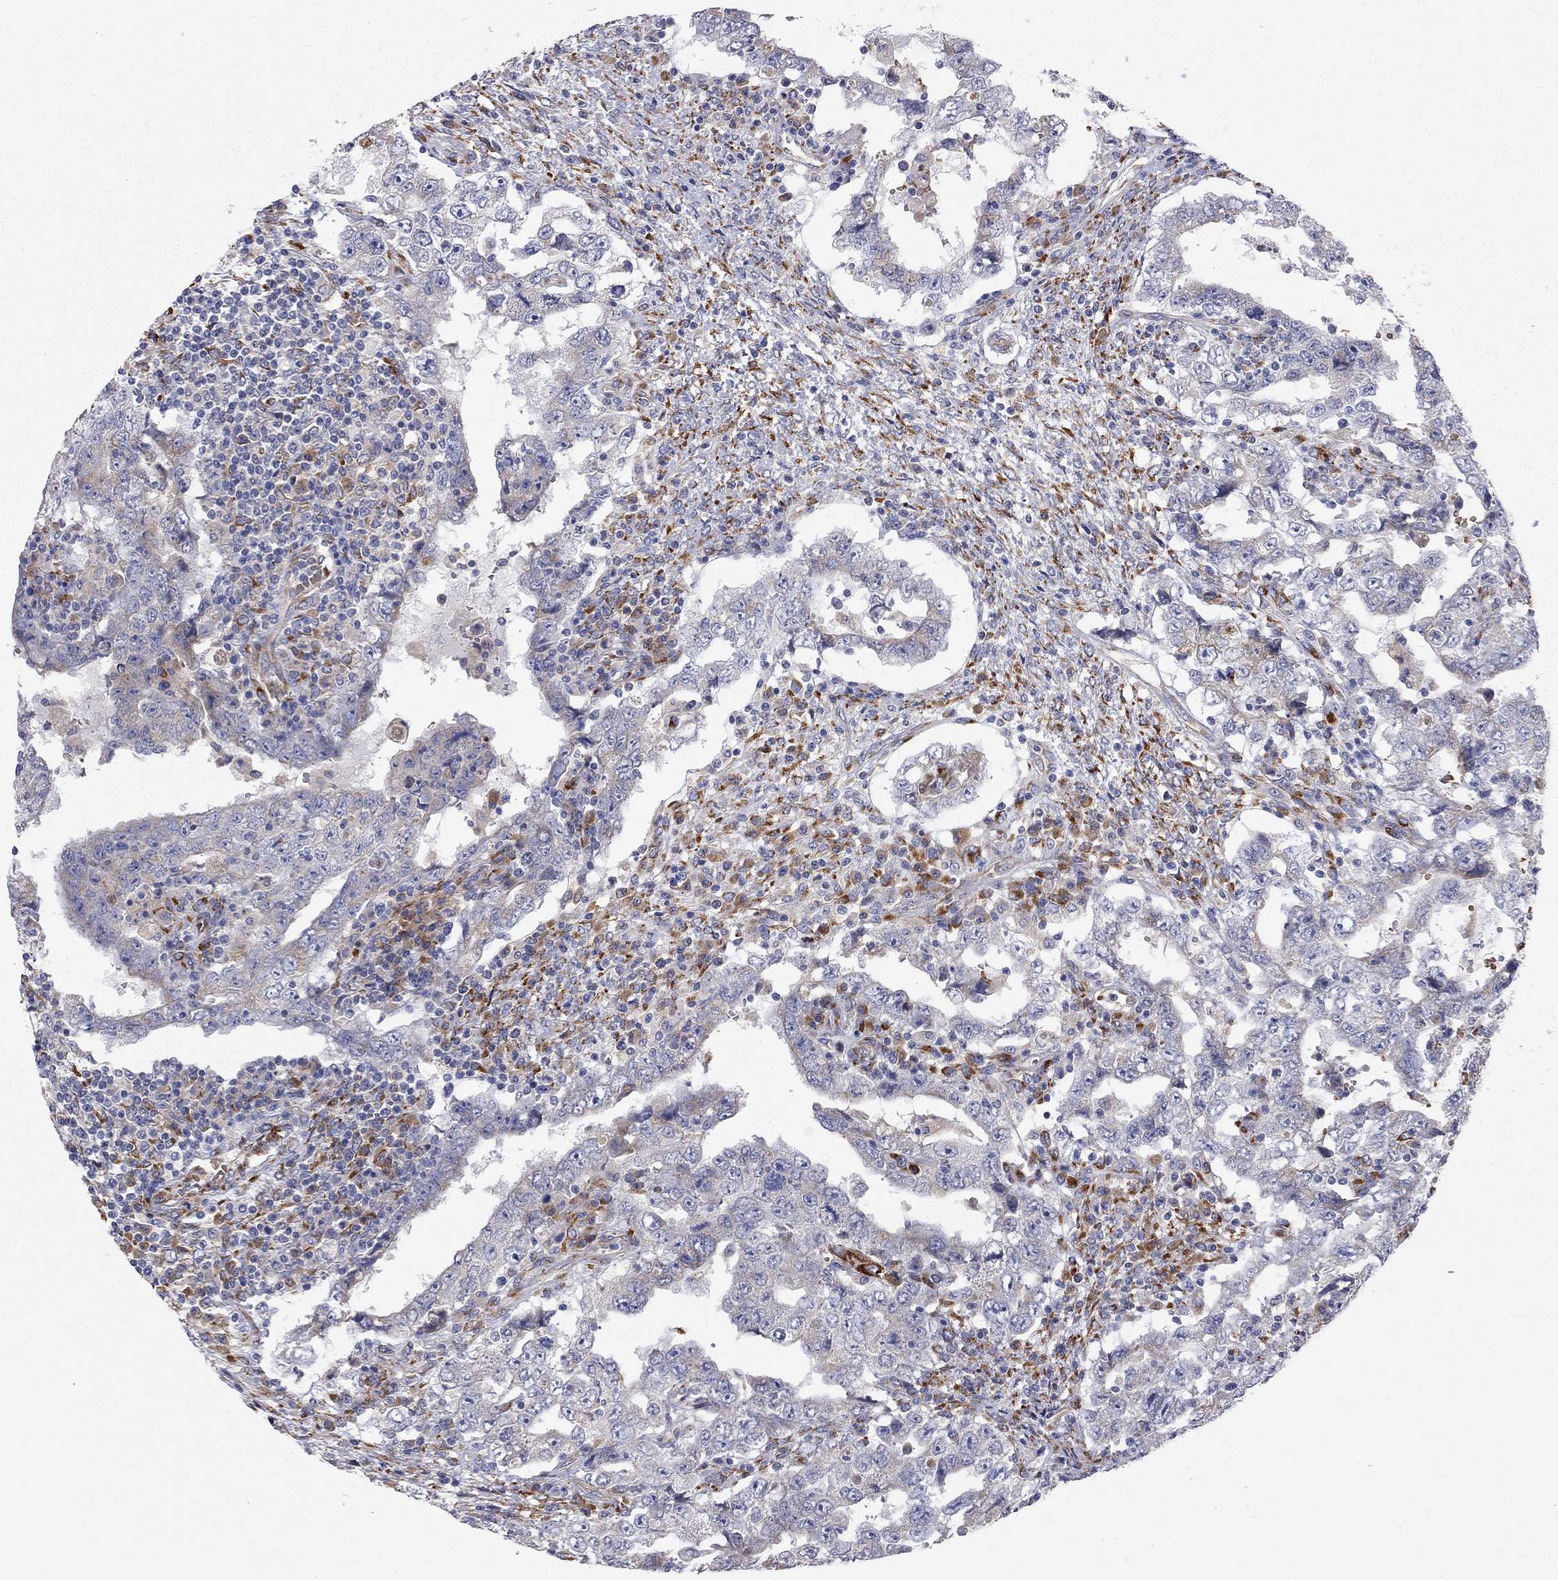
{"staining": {"intensity": "negative", "quantity": "none", "location": "none"}, "tissue": "testis cancer", "cell_type": "Tumor cells", "image_type": "cancer", "snomed": [{"axis": "morphology", "description": "Carcinoma, Embryonal, NOS"}, {"axis": "topography", "description": "Testis"}], "caption": "A histopathology image of embryonal carcinoma (testis) stained for a protein demonstrates no brown staining in tumor cells.", "gene": "CASTOR1", "patient": {"sex": "male", "age": 26}}